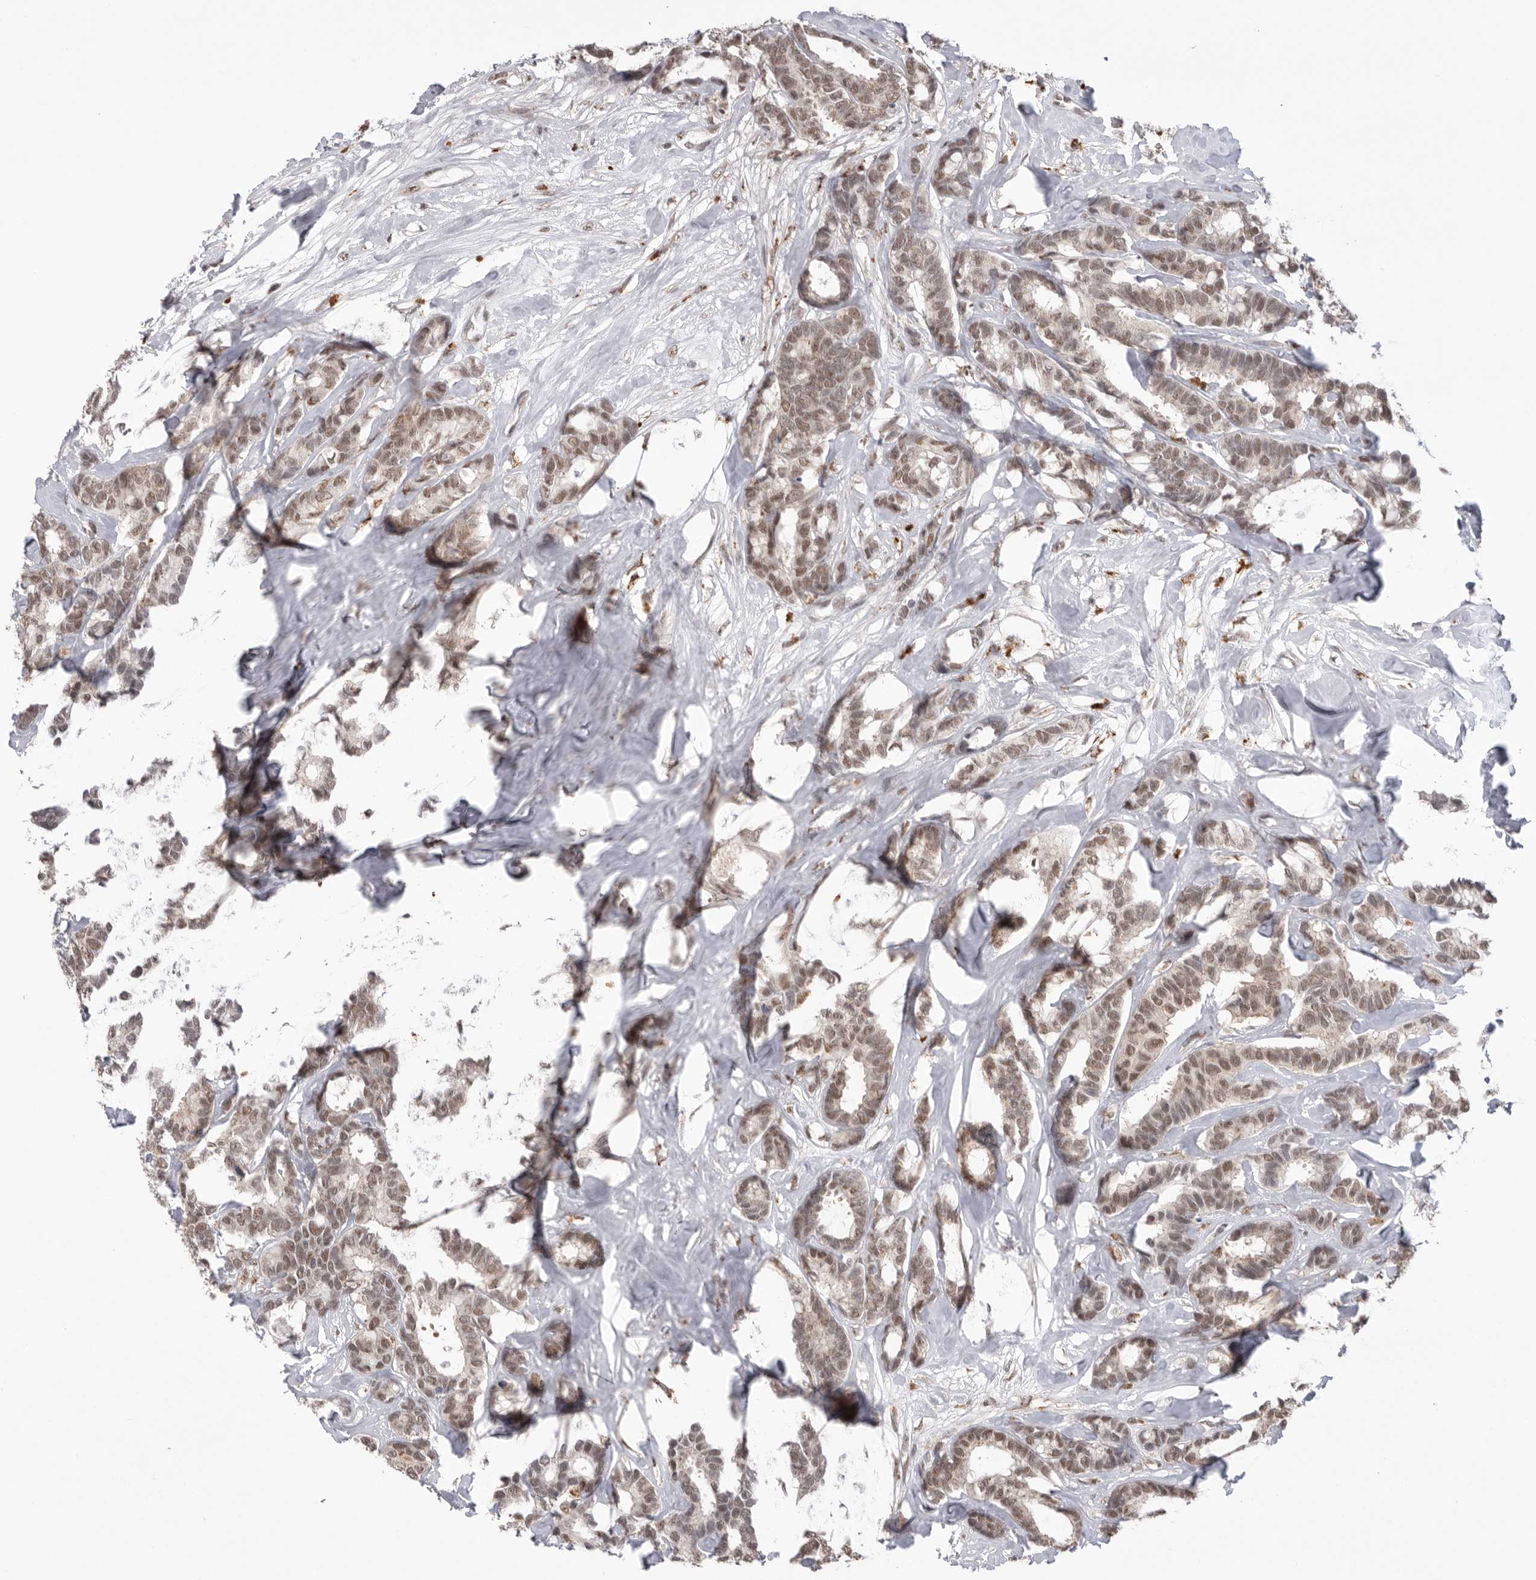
{"staining": {"intensity": "moderate", "quantity": ">75%", "location": "nuclear"}, "tissue": "breast cancer", "cell_type": "Tumor cells", "image_type": "cancer", "snomed": [{"axis": "morphology", "description": "Duct carcinoma"}, {"axis": "topography", "description": "Breast"}], "caption": "Human breast cancer (intraductal carcinoma) stained for a protein (brown) demonstrates moderate nuclear positive positivity in about >75% of tumor cells.", "gene": "BCLAF3", "patient": {"sex": "female", "age": 87}}